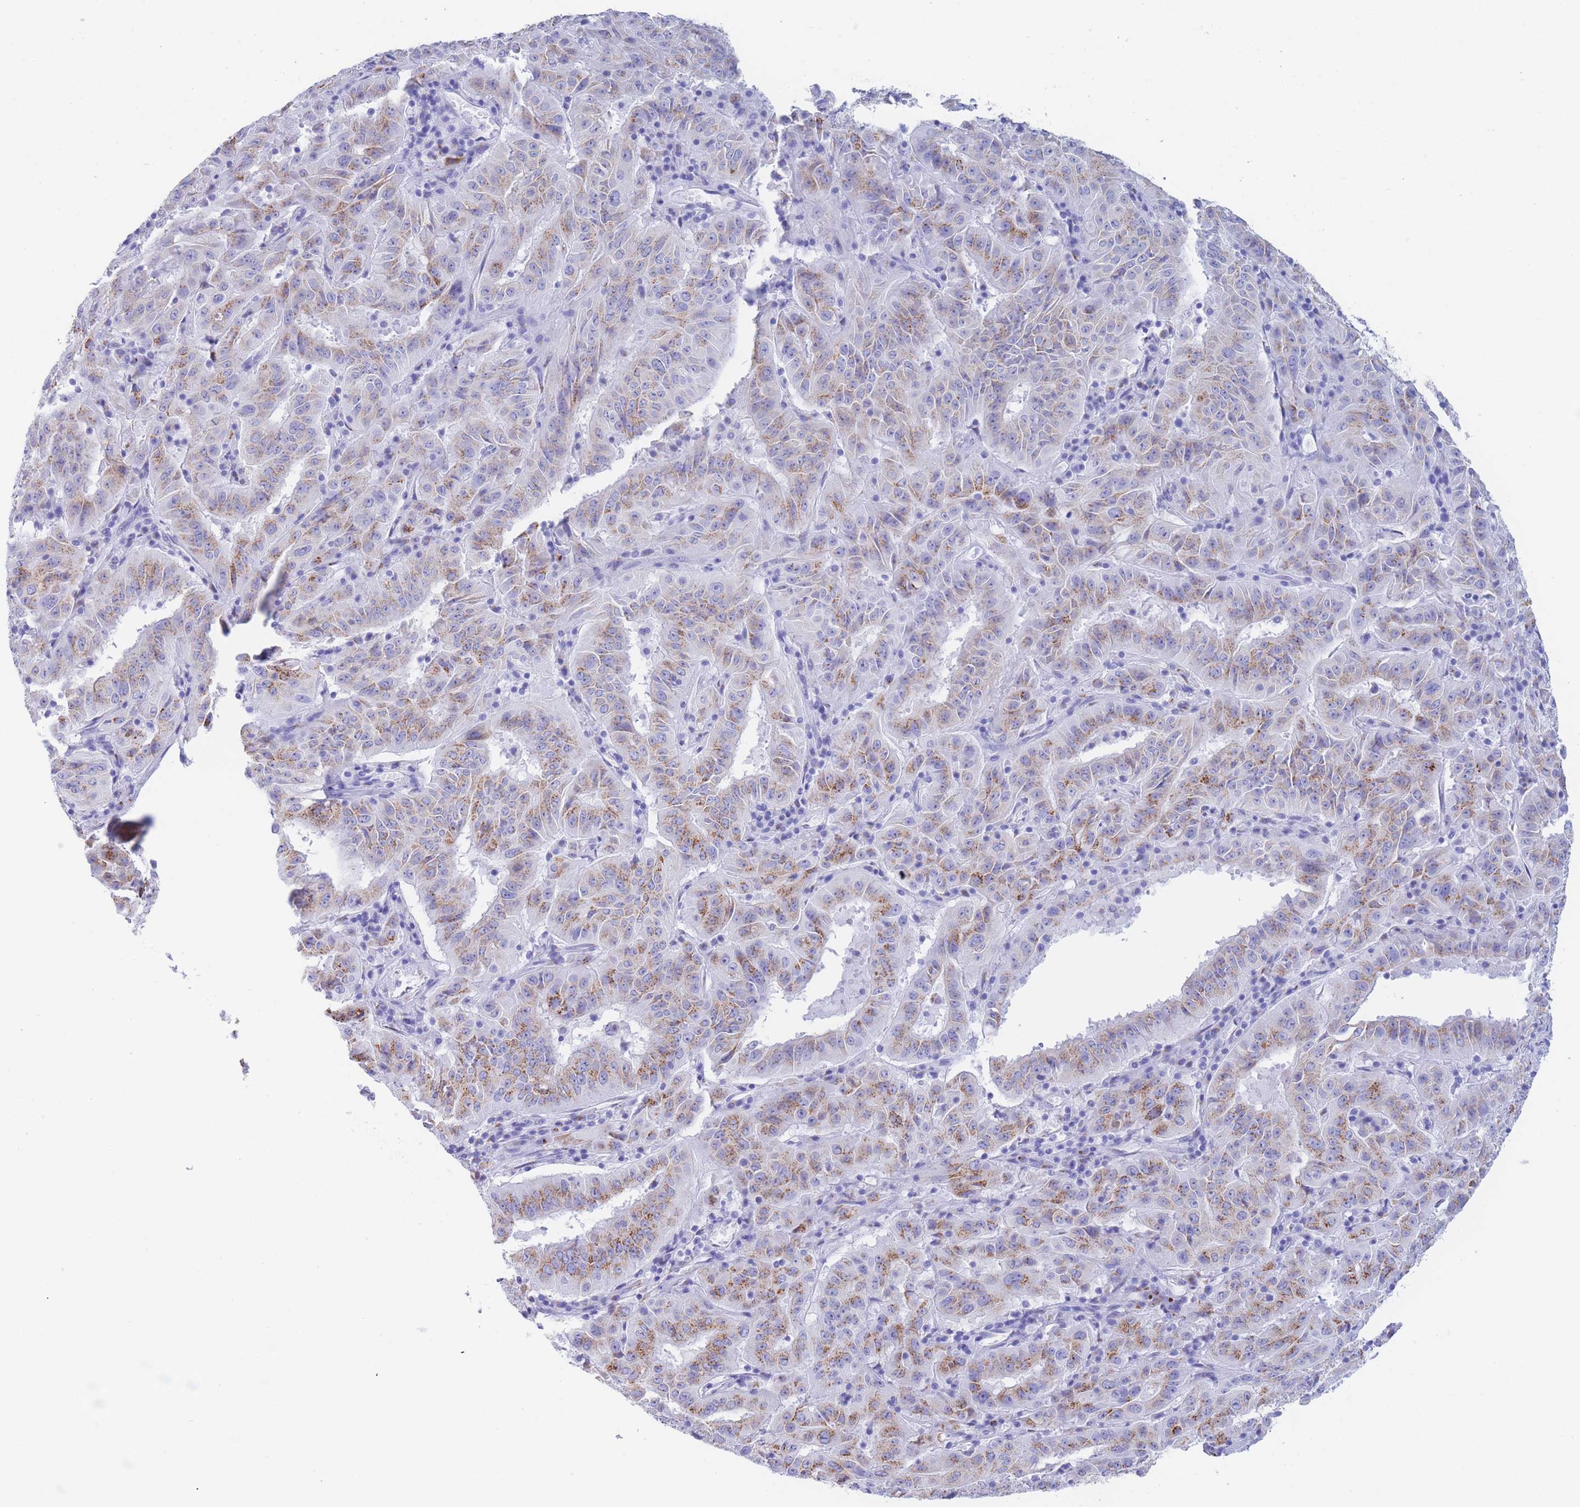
{"staining": {"intensity": "moderate", "quantity": ">75%", "location": "cytoplasmic/membranous"}, "tissue": "pancreatic cancer", "cell_type": "Tumor cells", "image_type": "cancer", "snomed": [{"axis": "morphology", "description": "Adenocarcinoma, NOS"}, {"axis": "topography", "description": "Pancreas"}], "caption": "Pancreatic cancer (adenocarcinoma) was stained to show a protein in brown. There is medium levels of moderate cytoplasmic/membranous positivity in approximately >75% of tumor cells.", "gene": "FAM3C", "patient": {"sex": "male", "age": 63}}